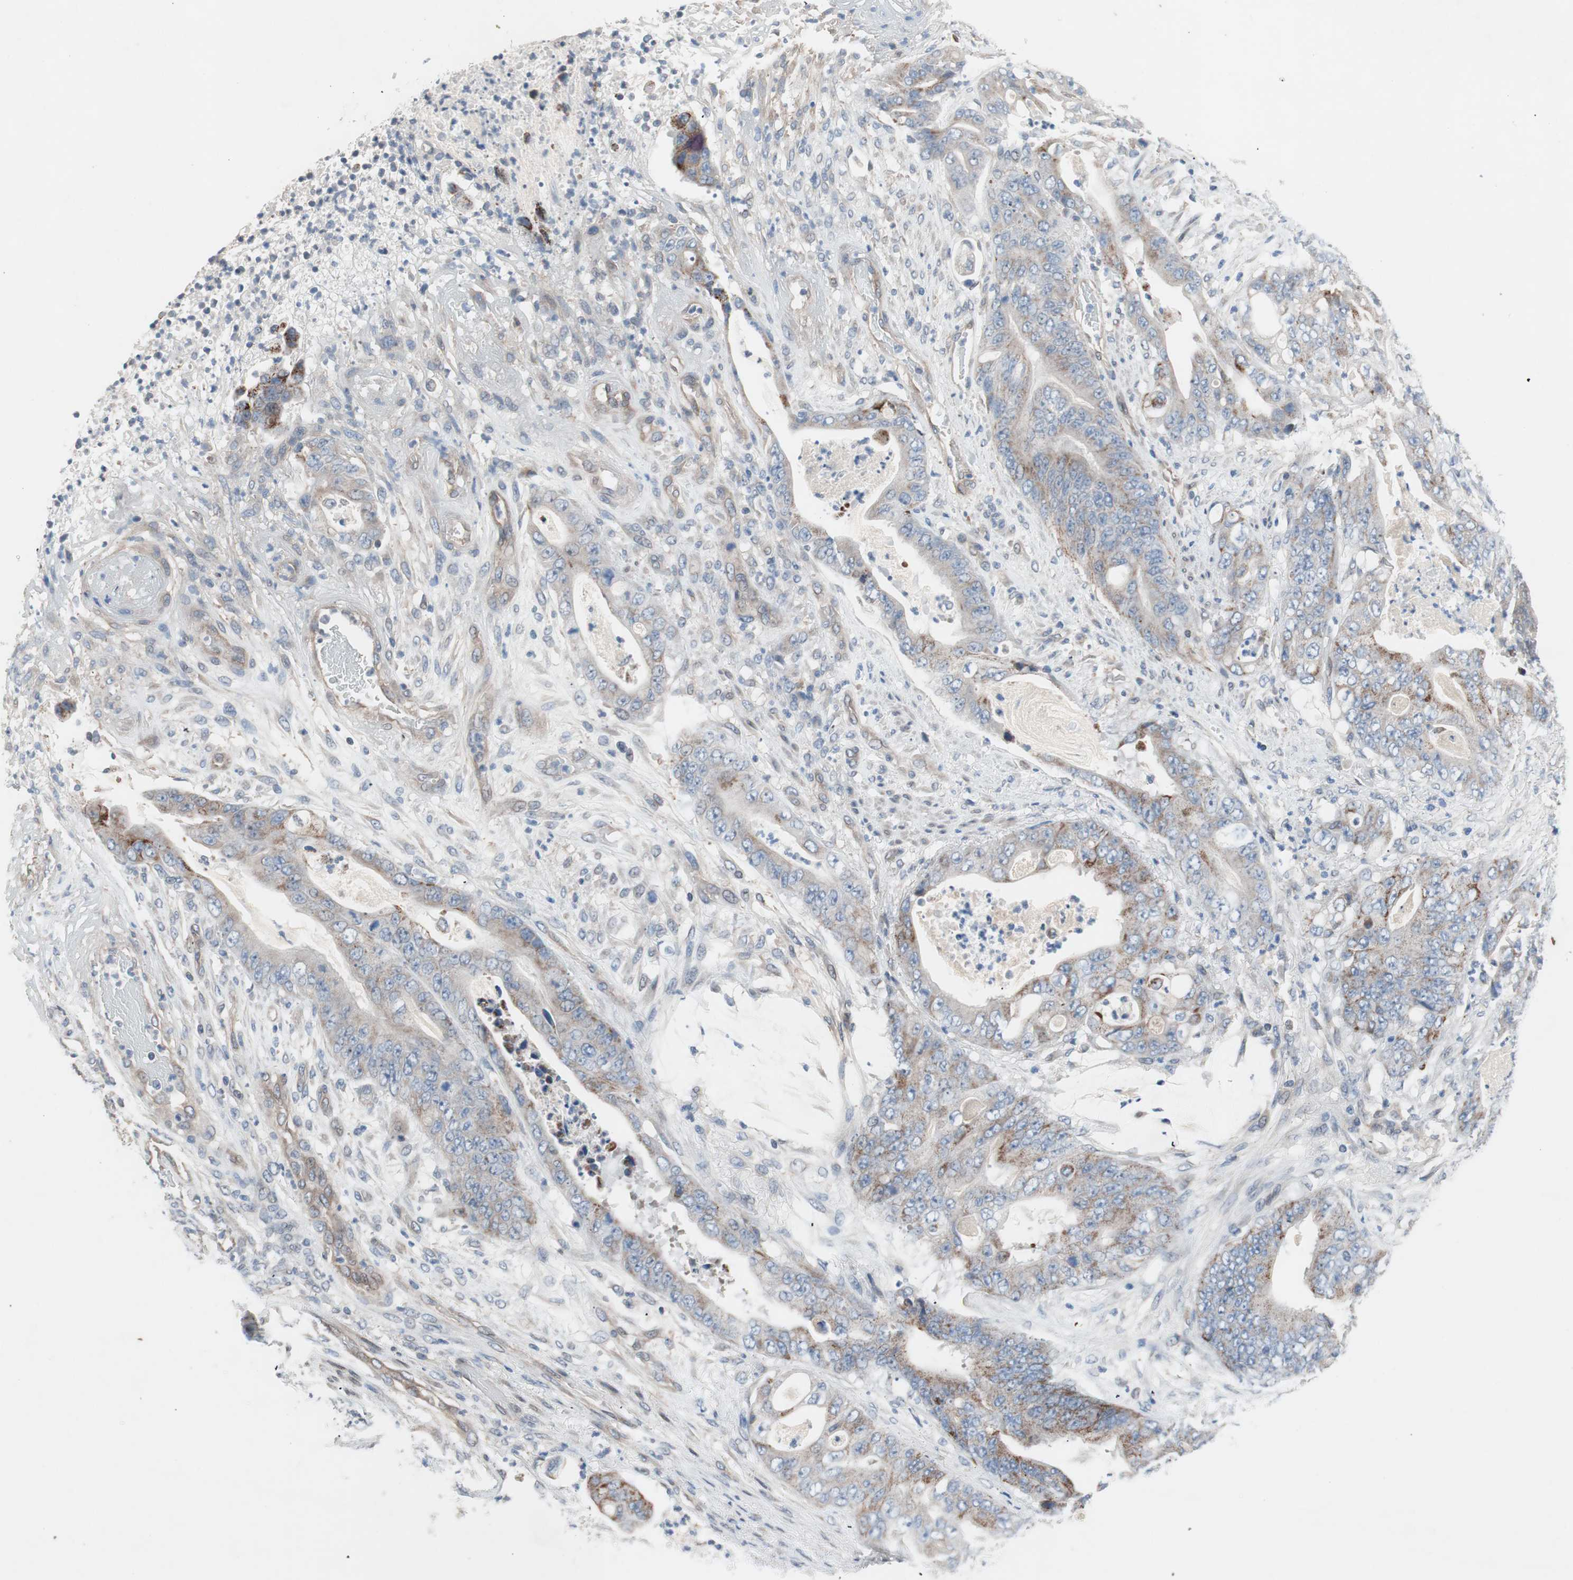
{"staining": {"intensity": "weak", "quantity": "25%-75%", "location": "cytoplasmic/membranous"}, "tissue": "stomach cancer", "cell_type": "Tumor cells", "image_type": "cancer", "snomed": [{"axis": "morphology", "description": "Adenocarcinoma, NOS"}, {"axis": "topography", "description": "Stomach"}], "caption": "Immunohistochemistry (IHC) (DAB) staining of human adenocarcinoma (stomach) shows weak cytoplasmic/membranous protein positivity in approximately 25%-75% of tumor cells.", "gene": "ARNT2", "patient": {"sex": "female", "age": 73}}